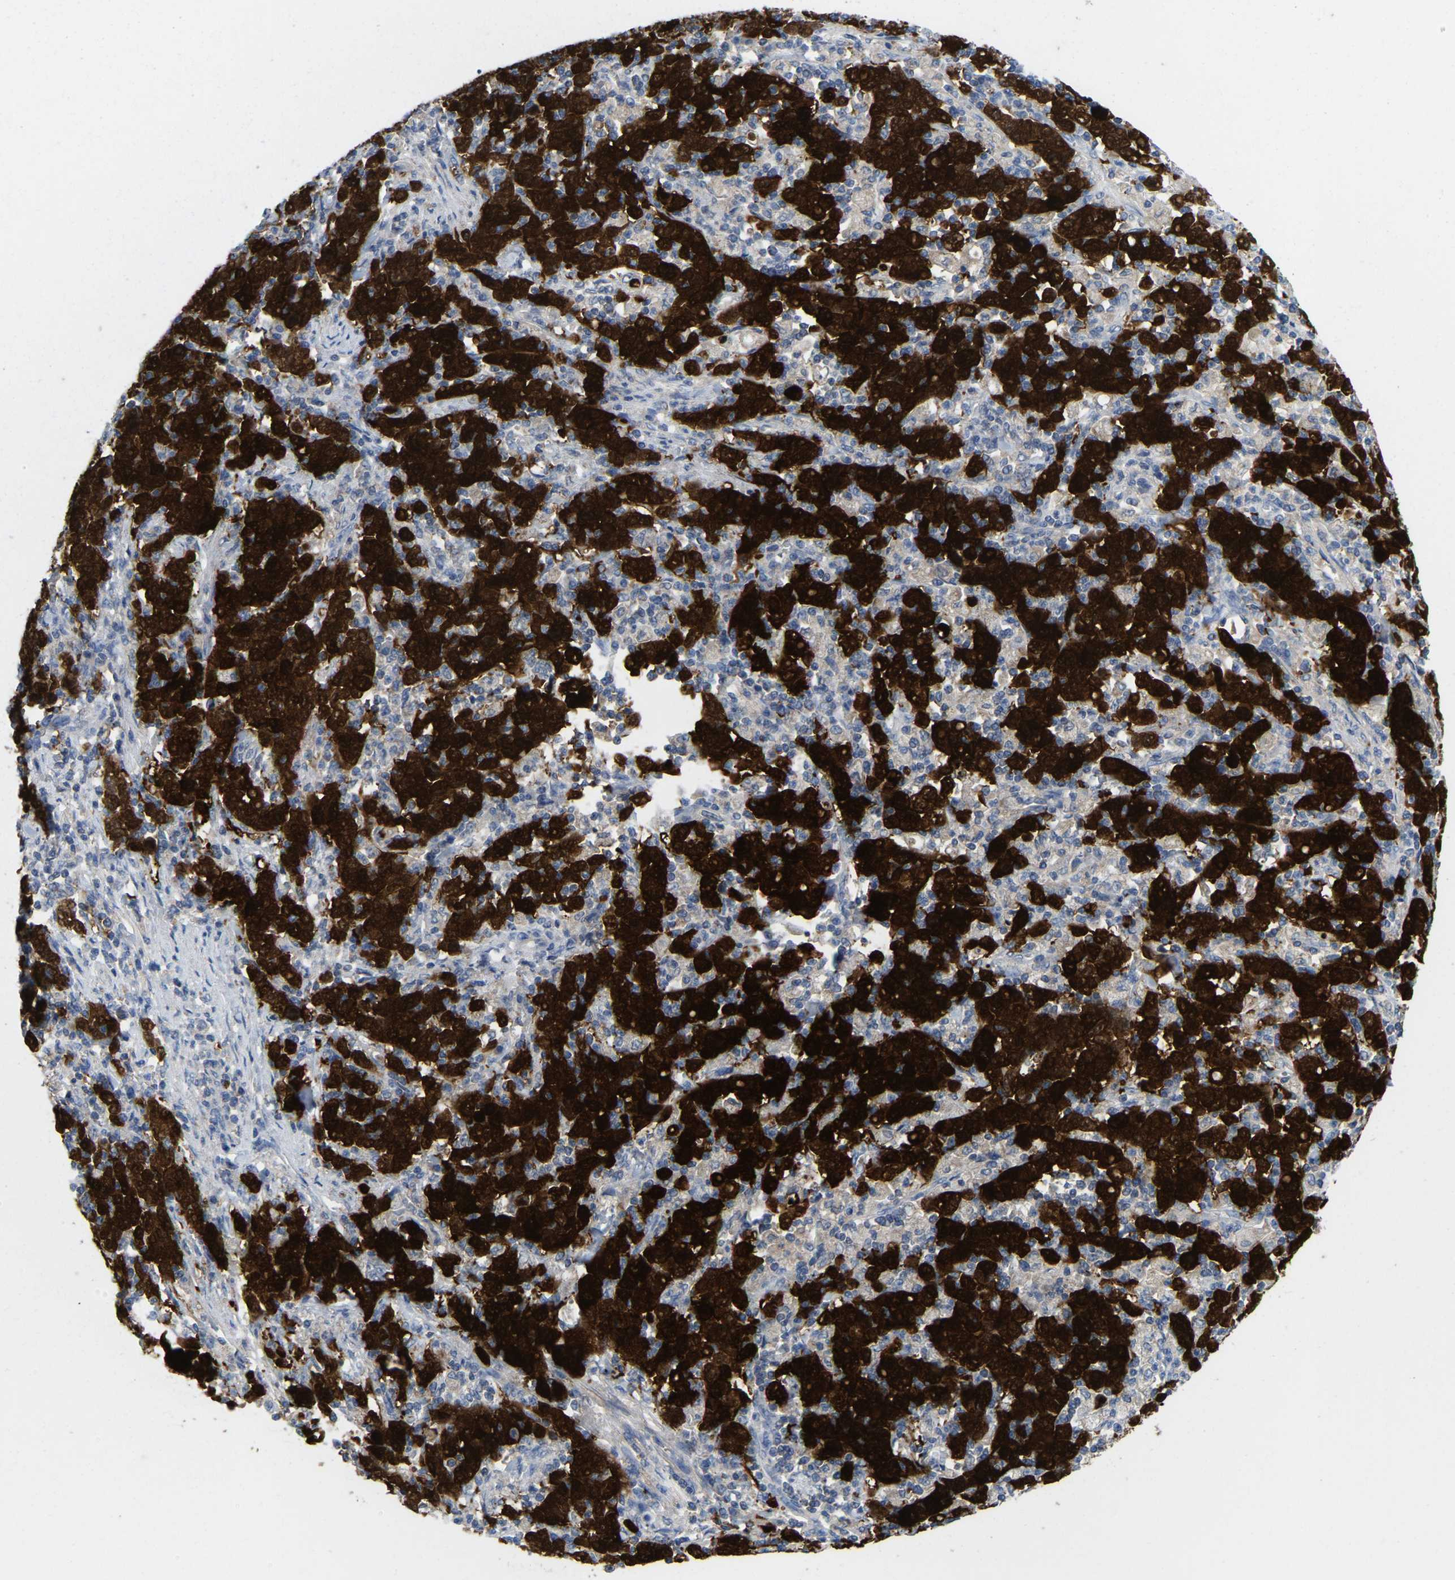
{"staining": {"intensity": "strong", "quantity": ">75%", "location": "cytoplasmic/membranous"}, "tissue": "stomach cancer", "cell_type": "Tumor cells", "image_type": "cancer", "snomed": [{"axis": "morphology", "description": "Adenocarcinoma, NOS"}, {"axis": "topography", "description": "Stomach, upper"}], "caption": "Strong cytoplasmic/membranous expression for a protein is seen in about >75% of tumor cells of stomach cancer (adenocarcinoma) using immunohistochemistry.", "gene": "SERPINB5", "patient": {"sex": "male", "age": 69}}